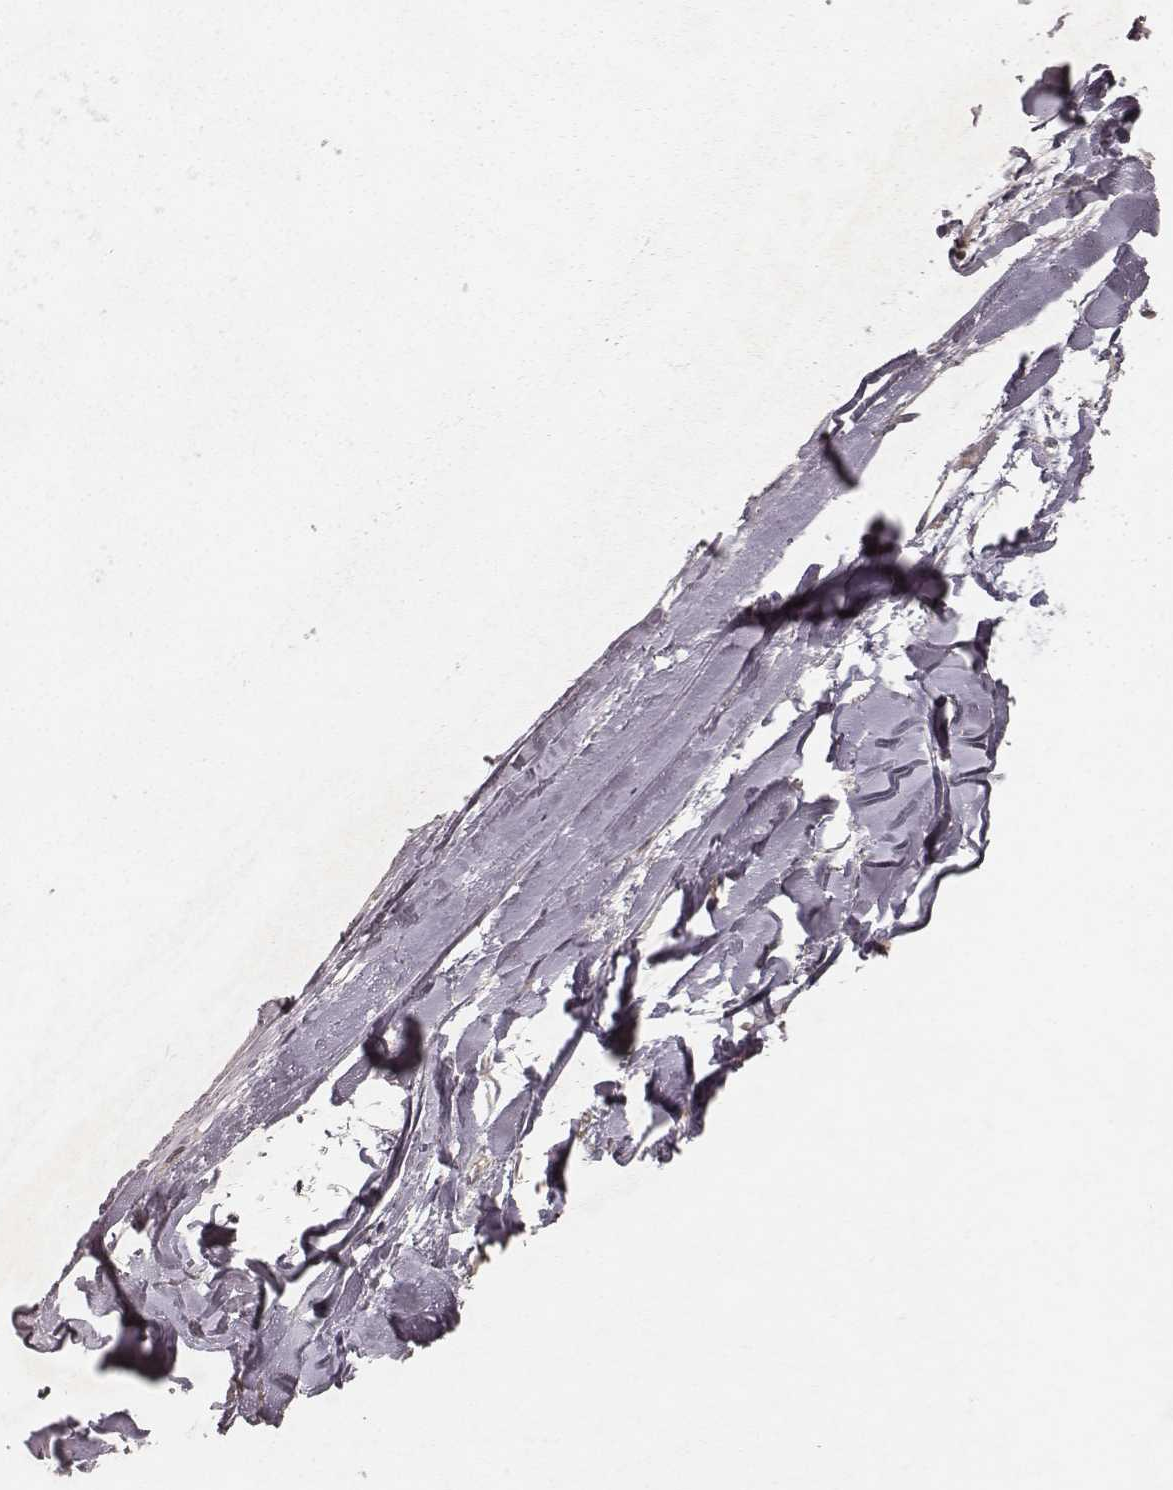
{"staining": {"intensity": "negative", "quantity": "none", "location": "none"}, "tissue": "soft tissue", "cell_type": "Chondrocytes", "image_type": "normal", "snomed": [{"axis": "morphology", "description": "Normal tissue, NOS"}, {"axis": "morphology", "description": "Squamous cell carcinoma, NOS"}, {"axis": "topography", "description": "Cartilage tissue"}, {"axis": "topography", "description": "Bronchus"}, {"axis": "topography", "description": "Lung"}], "caption": "There is no significant expression in chondrocytes of soft tissue. Nuclei are stained in blue.", "gene": "NDUFA7", "patient": {"sex": "male", "age": 66}}